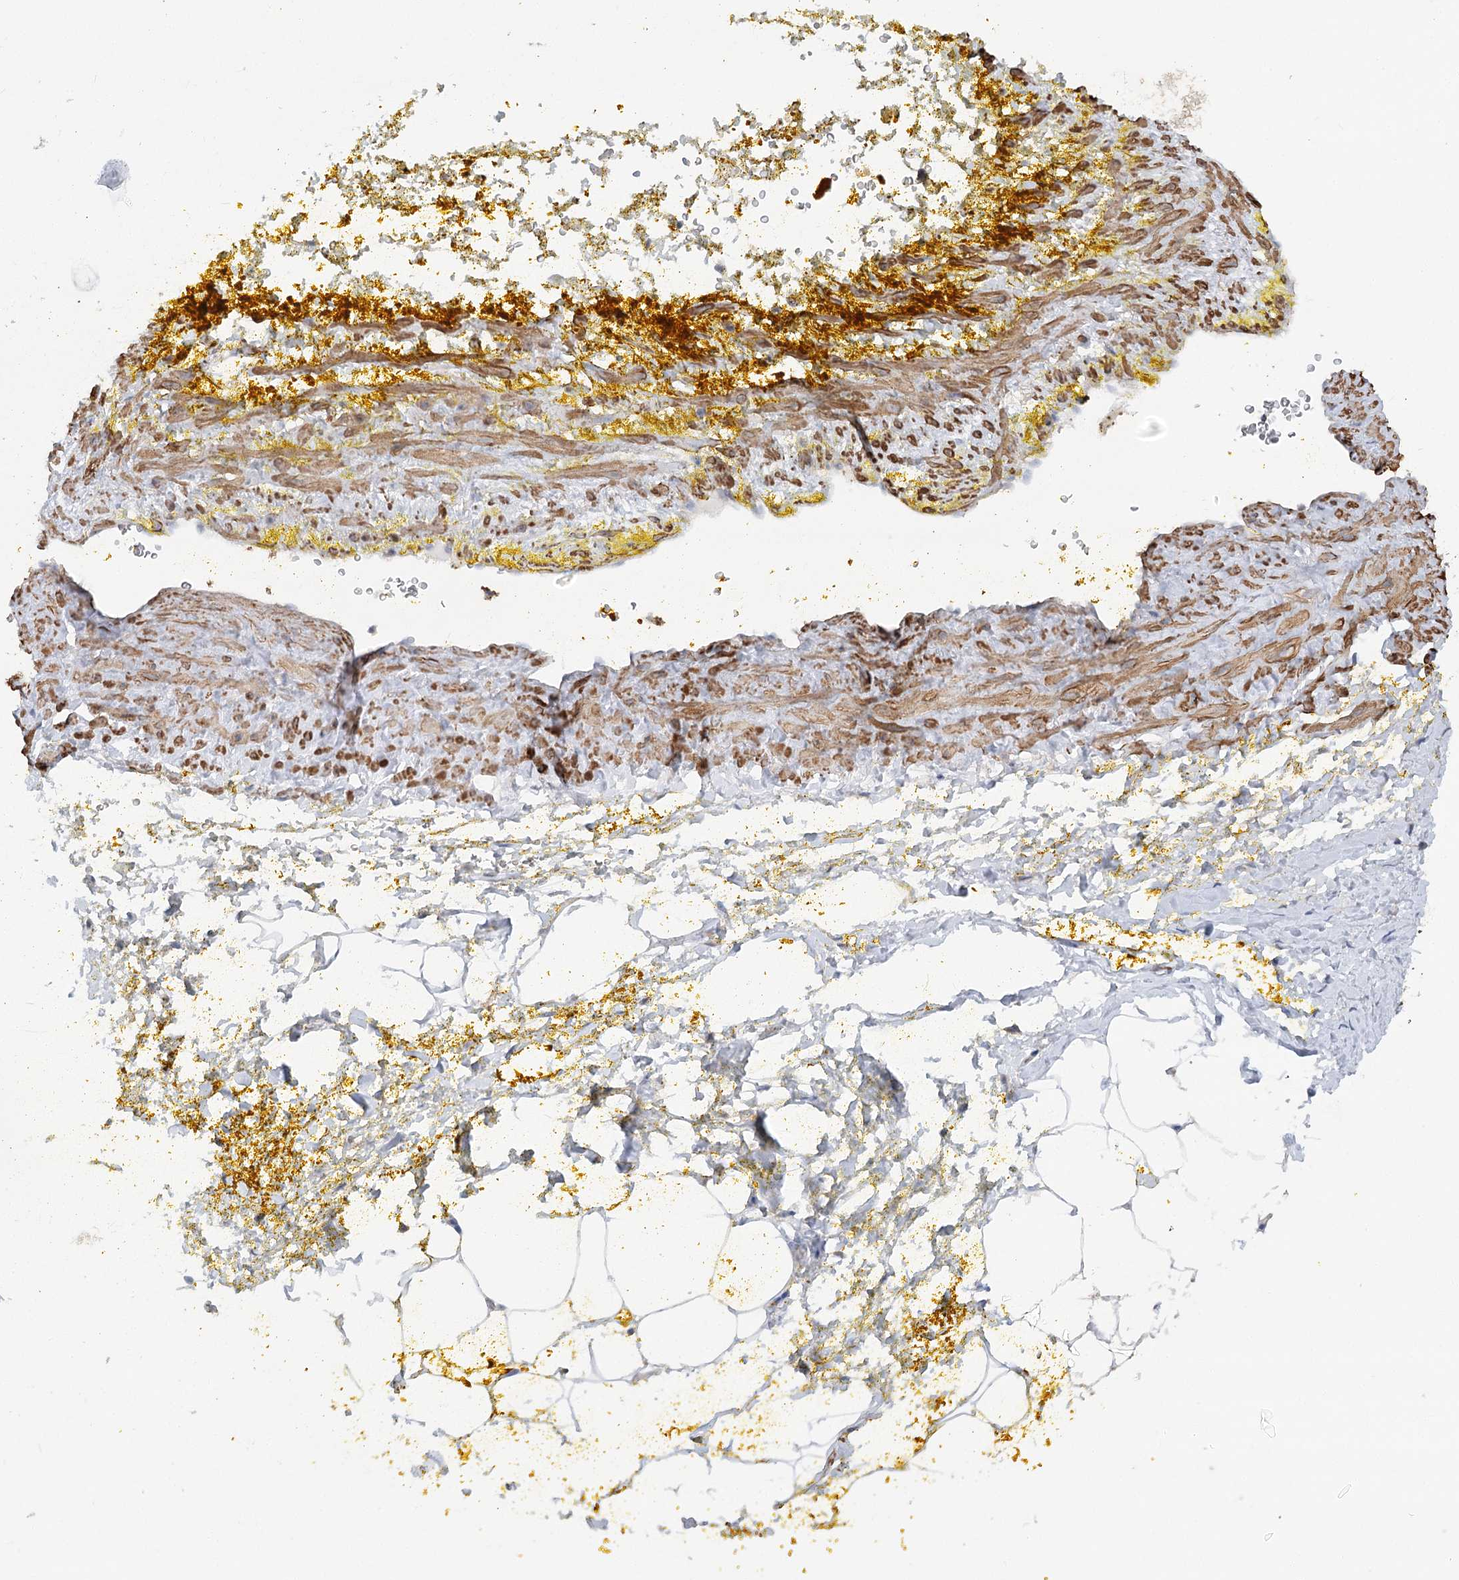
{"staining": {"intensity": "negative", "quantity": "none", "location": "none"}, "tissue": "adipose tissue", "cell_type": "Adipocytes", "image_type": "normal", "snomed": [{"axis": "morphology", "description": "Normal tissue, NOS"}, {"axis": "morphology", "description": "Adenocarcinoma, Low grade"}, {"axis": "topography", "description": "Prostate"}, {"axis": "topography", "description": "Peripheral nerve tissue"}], "caption": "The photomicrograph exhibits no significant staining in adipocytes of adipose tissue.", "gene": "LARP1B", "patient": {"sex": "male", "age": 63}}